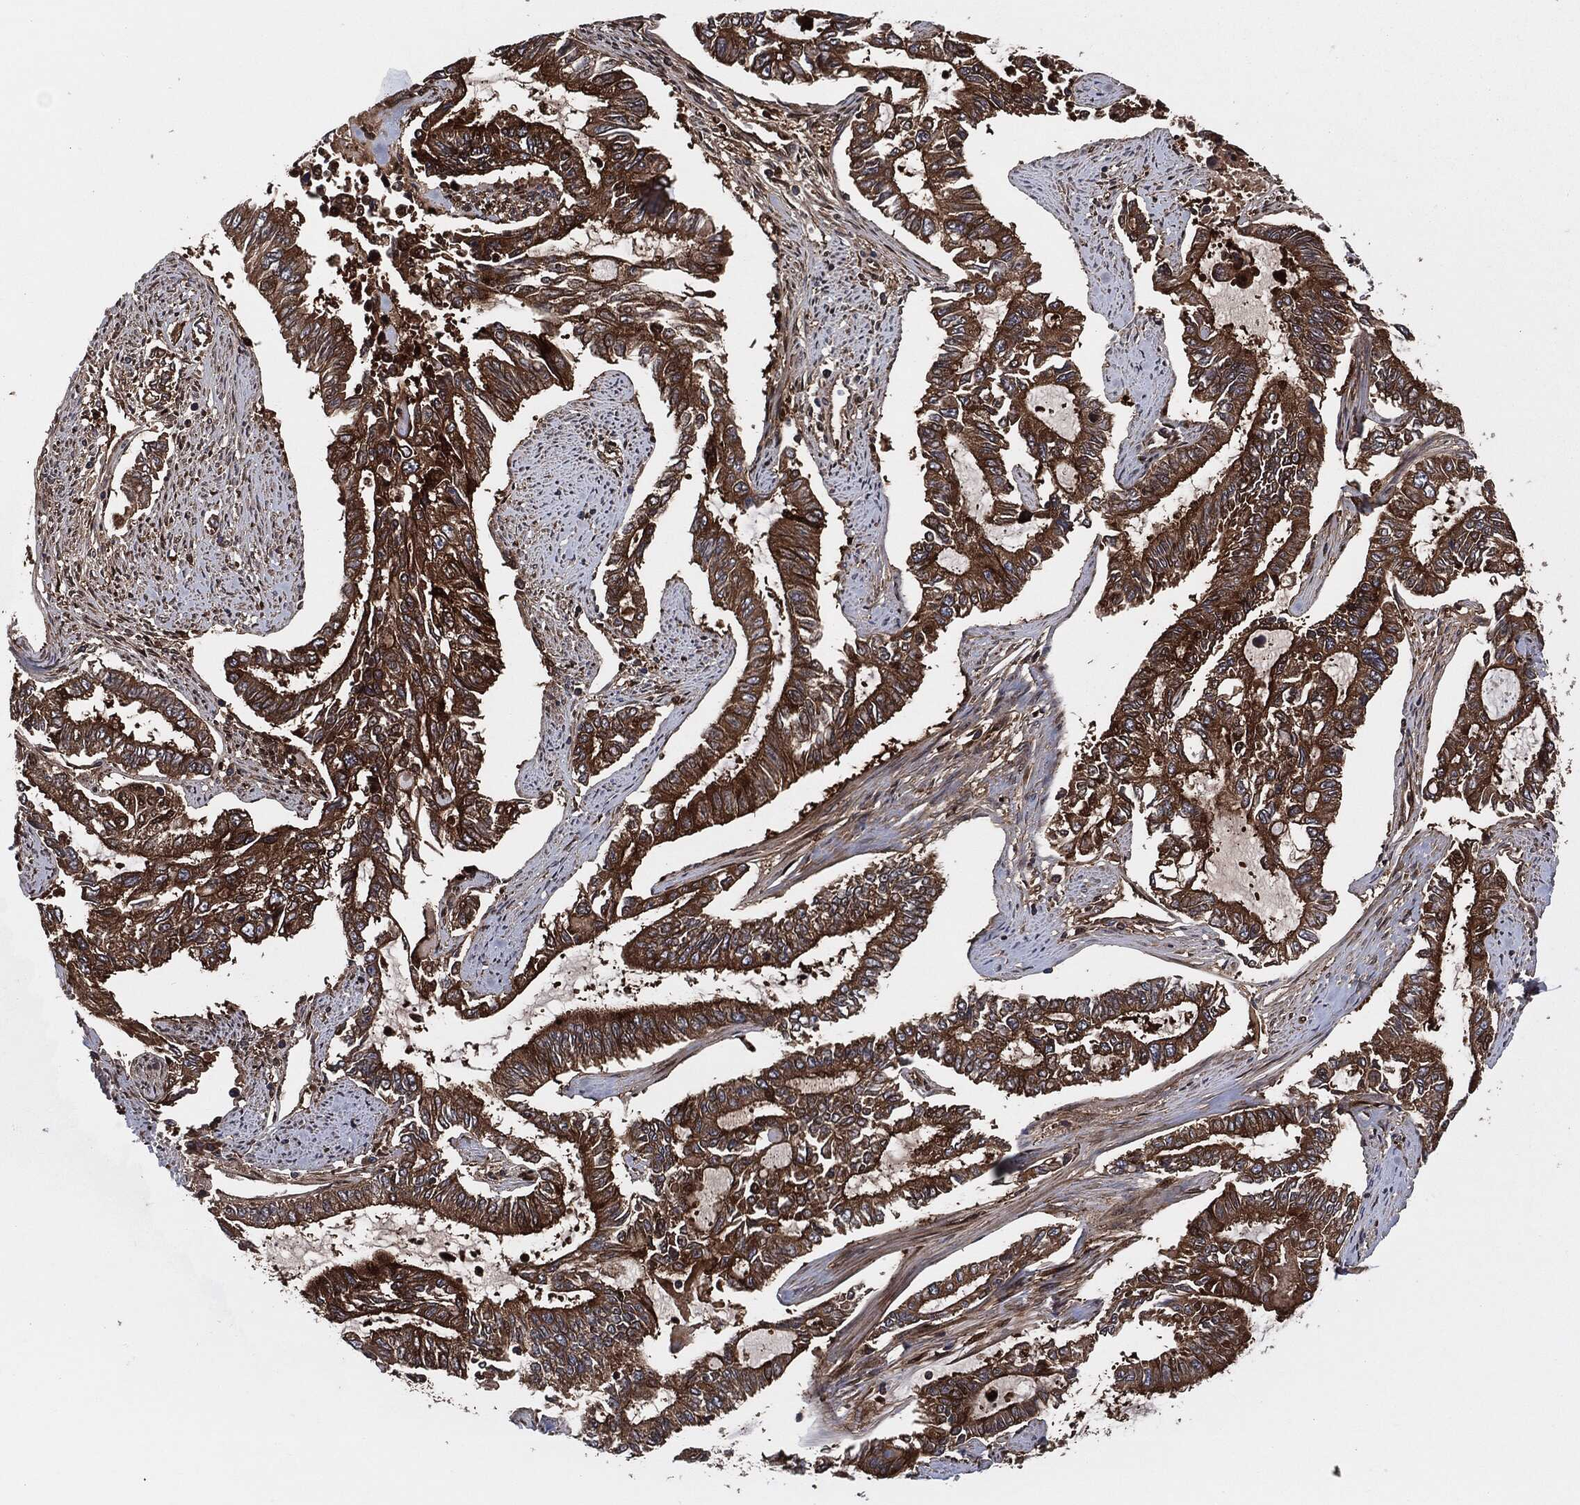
{"staining": {"intensity": "strong", "quantity": ">75%", "location": "cytoplasmic/membranous"}, "tissue": "endometrial cancer", "cell_type": "Tumor cells", "image_type": "cancer", "snomed": [{"axis": "morphology", "description": "Adenocarcinoma, NOS"}, {"axis": "topography", "description": "Uterus"}], "caption": "Adenocarcinoma (endometrial) stained with a brown dye shows strong cytoplasmic/membranous positive expression in about >75% of tumor cells.", "gene": "XPNPEP1", "patient": {"sex": "female", "age": 59}}